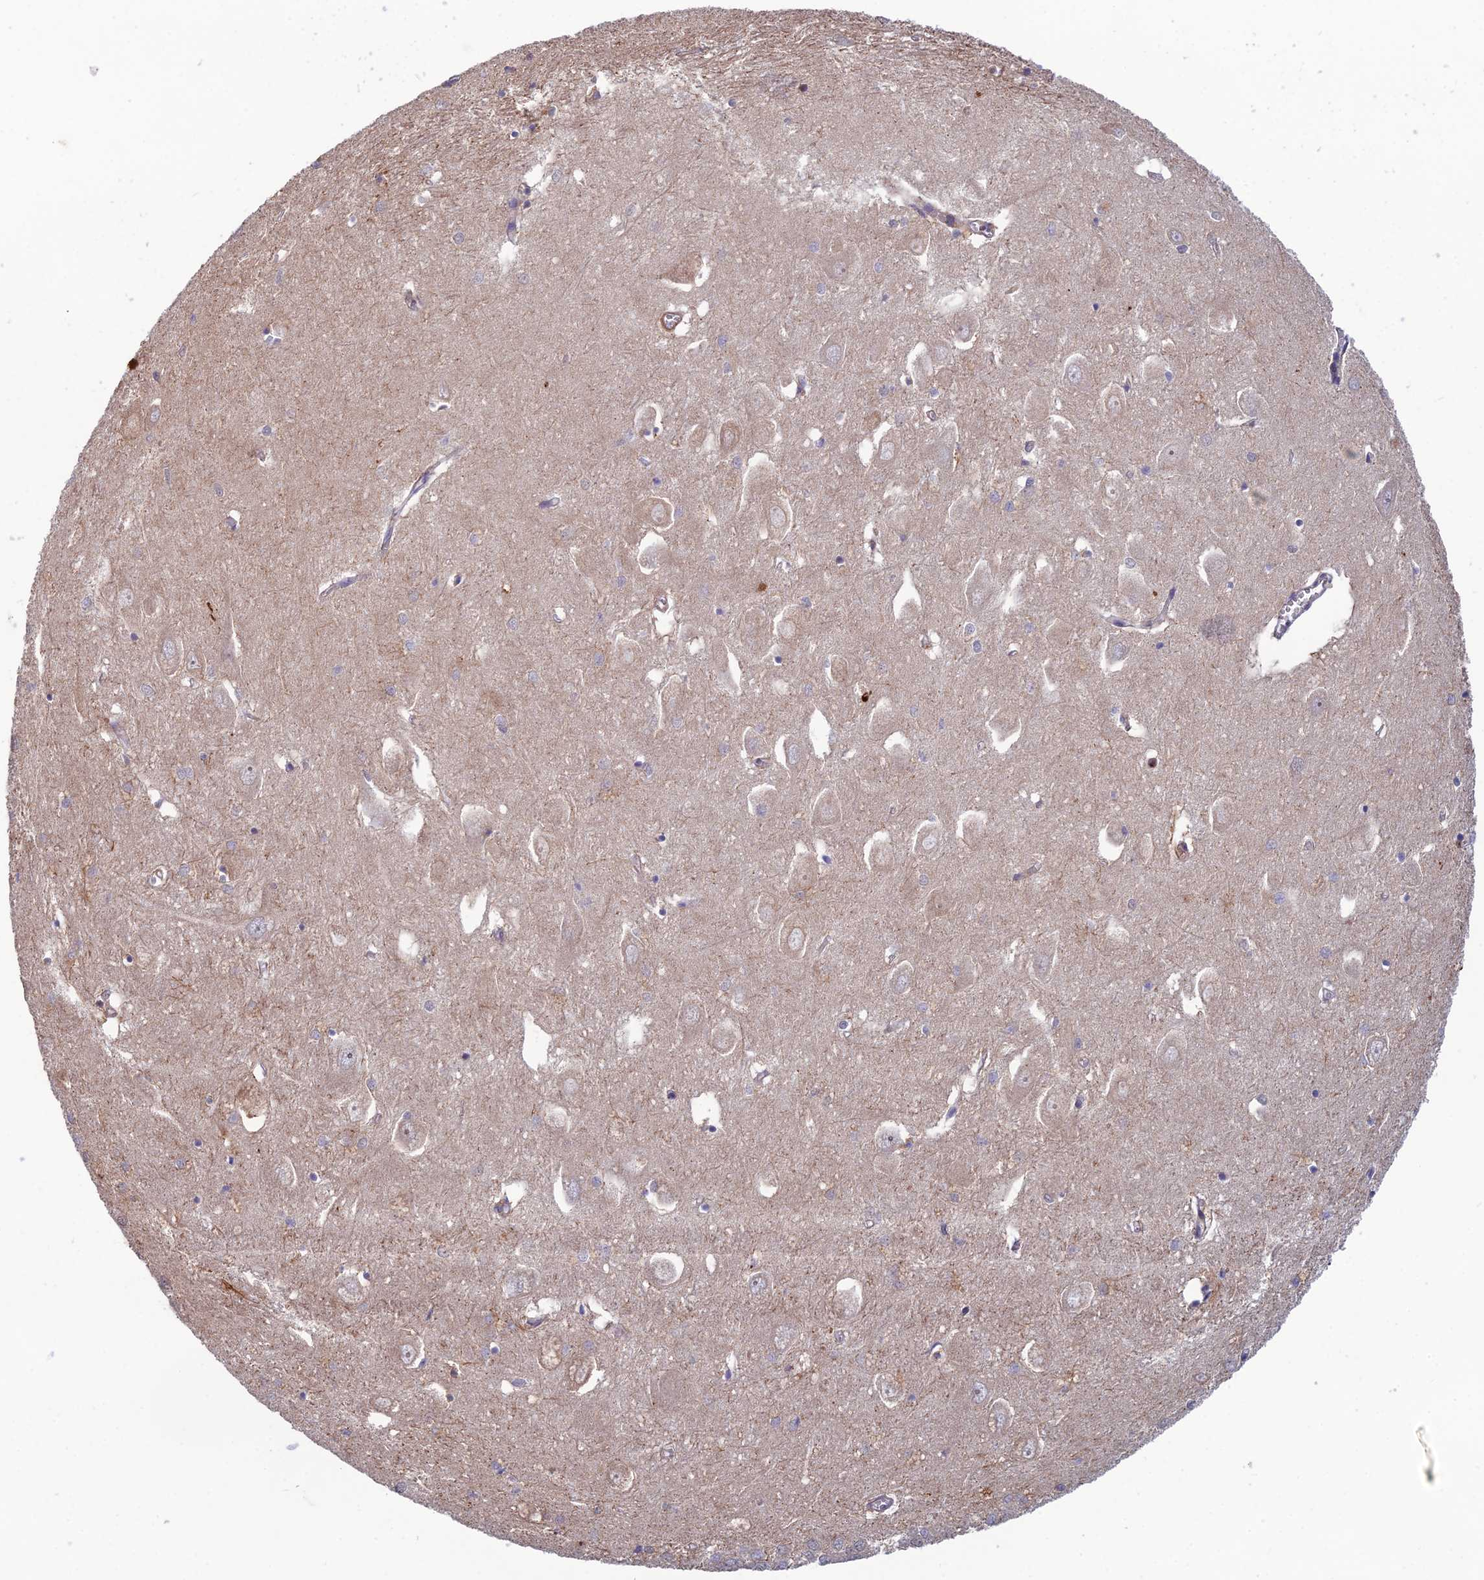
{"staining": {"intensity": "negative", "quantity": "none", "location": "none"}, "tissue": "hippocampus", "cell_type": "Glial cells", "image_type": "normal", "snomed": [{"axis": "morphology", "description": "Normal tissue, NOS"}, {"axis": "topography", "description": "Hippocampus"}], "caption": "Immunohistochemistry (IHC) of normal hippocampus shows no expression in glial cells. The staining was performed using DAB to visualize the protein expression in brown, while the nuclei were stained in blue with hematoxylin (Magnification: 20x).", "gene": "C15orf62", "patient": {"sex": "female", "age": 64}}